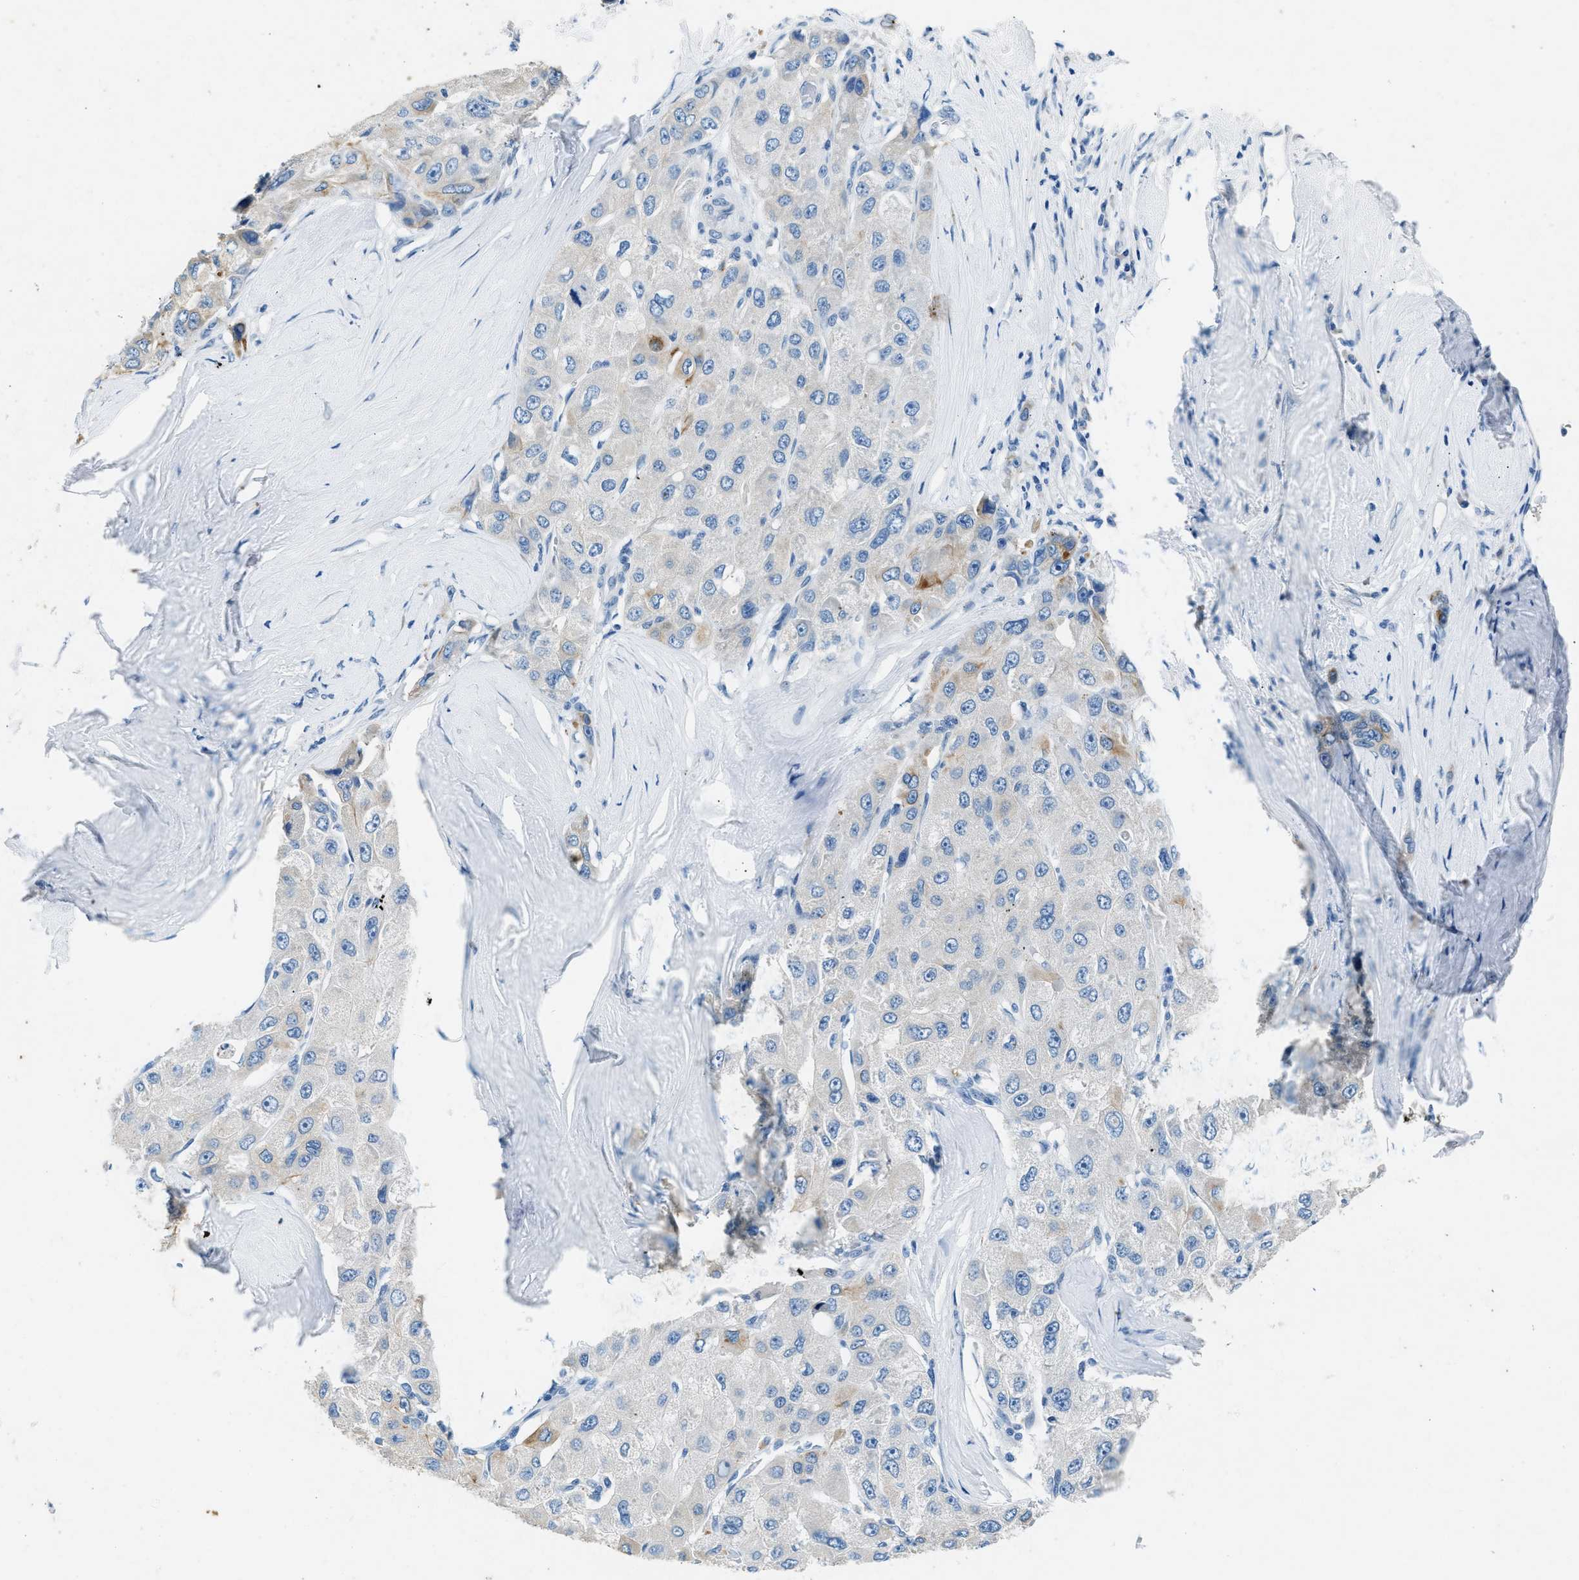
{"staining": {"intensity": "weak", "quantity": "<25%", "location": "cytoplasmic/membranous"}, "tissue": "liver cancer", "cell_type": "Tumor cells", "image_type": "cancer", "snomed": [{"axis": "morphology", "description": "Carcinoma, Hepatocellular, NOS"}, {"axis": "topography", "description": "Liver"}], "caption": "DAB immunohistochemical staining of liver cancer demonstrates no significant positivity in tumor cells.", "gene": "CFAP20", "patient": {"sex": "male", "age": 80}}